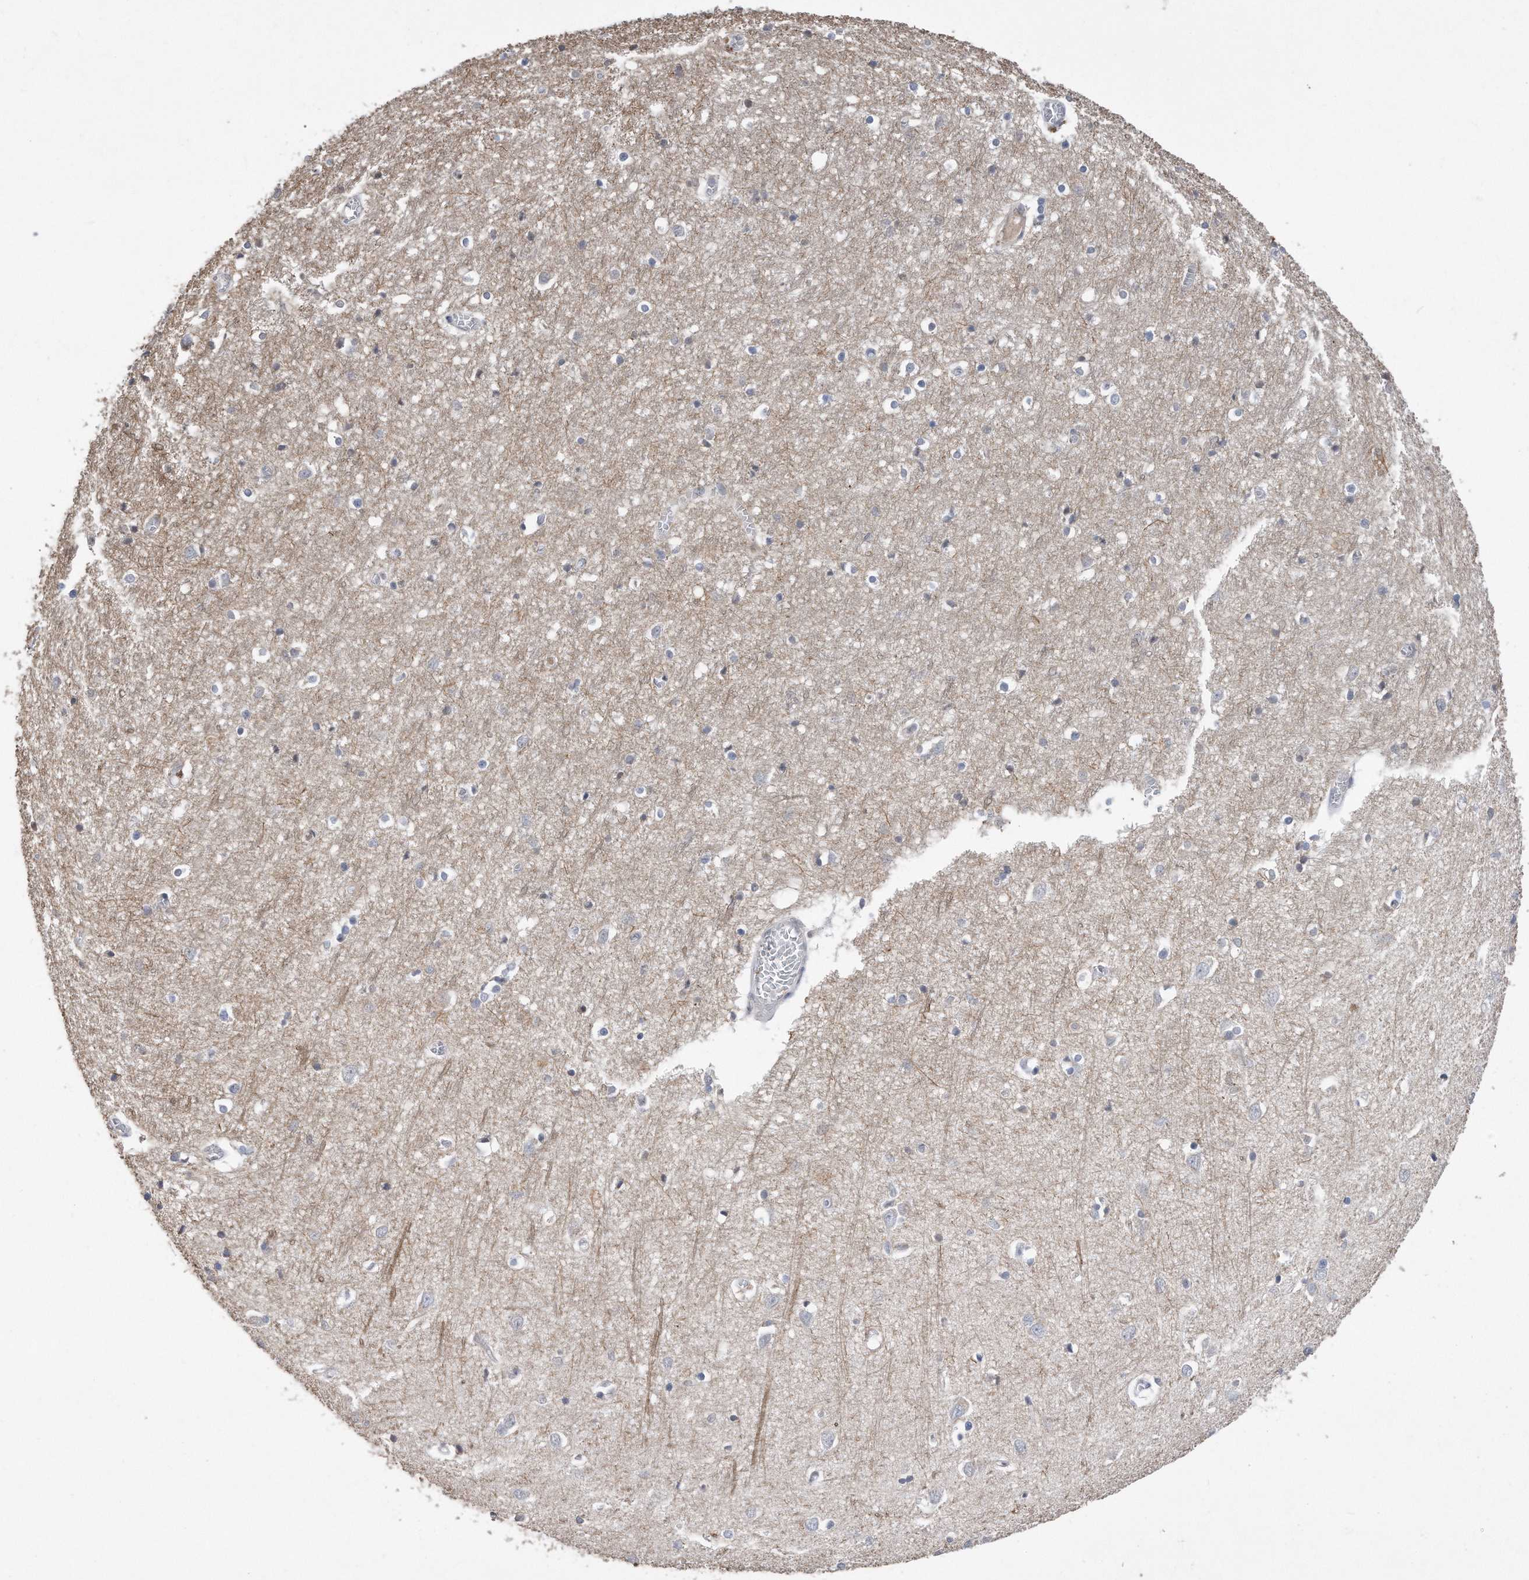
{"staining": {"intensity": "negative", "quantity": "none", "location": "none"}, "tissue": "cerebral cortex", "cell_type": "Endothelial cells", "image_type": "normal", "snomed": [{"axis": "morphology", "description": "Normal tissue, NOS"}, {"axis": "topography", "description": "Cerebral cortex"}], "caption": "Immunohistochemistry (IHC) histopathology image of benign cerebral cortex: cerebral cortex stained with DAB (3,3'-diaminobenzidine) demonstrates no significant protein staining in endothelial cells.", "gene": "PCNA", "patient": {"sex": "female", "age": 64}}